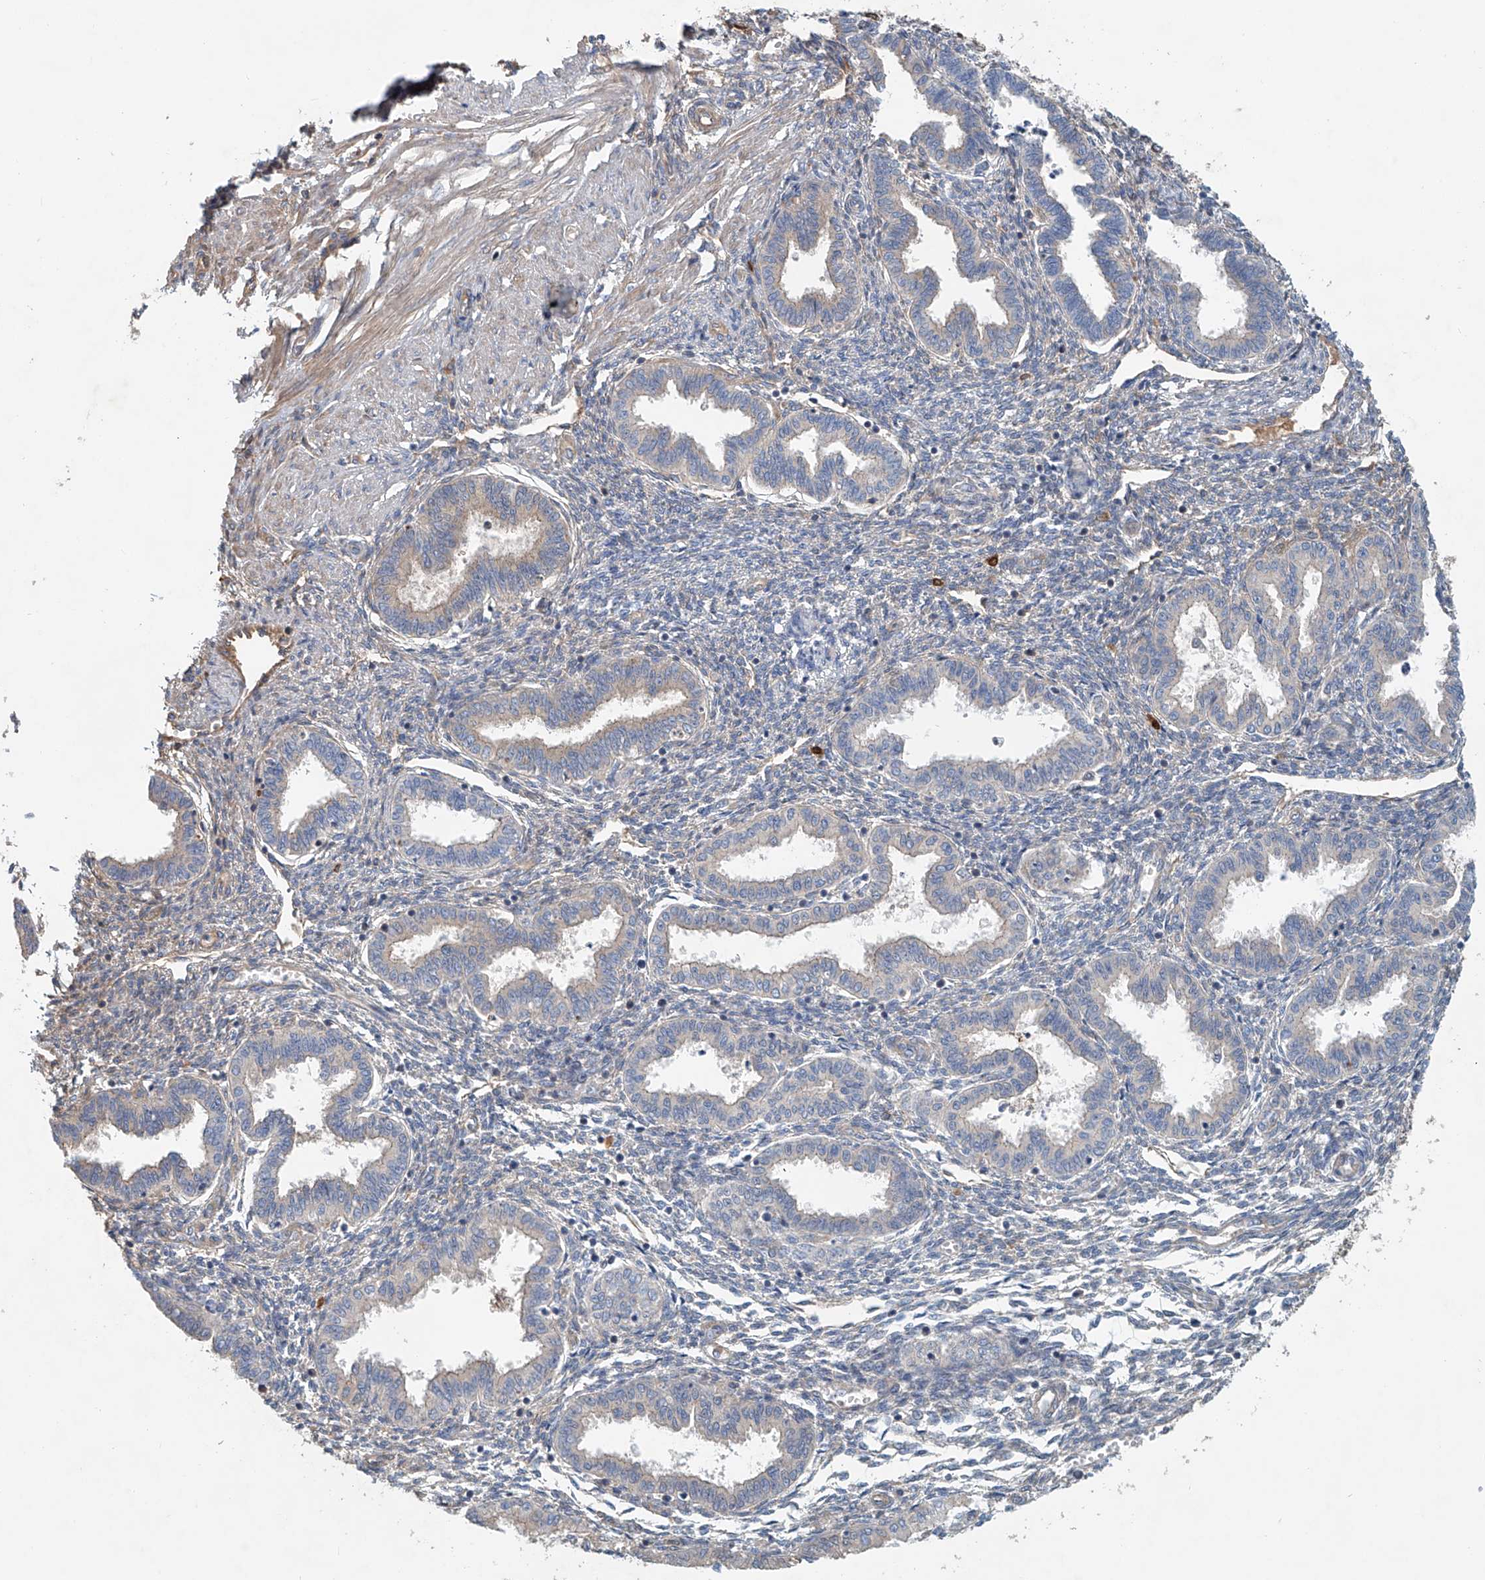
{"staining": {"intensity": "negative", "quantity": "none", "location": "none"}, "tissue": "endometrium", "cell_type": "Cells in endometrial stroma", "image_type": "normal", "snomed": [{"axis": "morphology", "description": "Normal tissue, NOS"}, {"axis": "topography", "description": "Endometrium"}], "caption": "Endometrium was stained to show a protein in brown. There is no significant positivity in cells in endometrial stroma. (DAB (3,3'-diaminobenzidine) immunohistochemistry with hematoxylin counter stain).", "gene": "FRYL", "patient": {"sex": "female", "age": 33}}